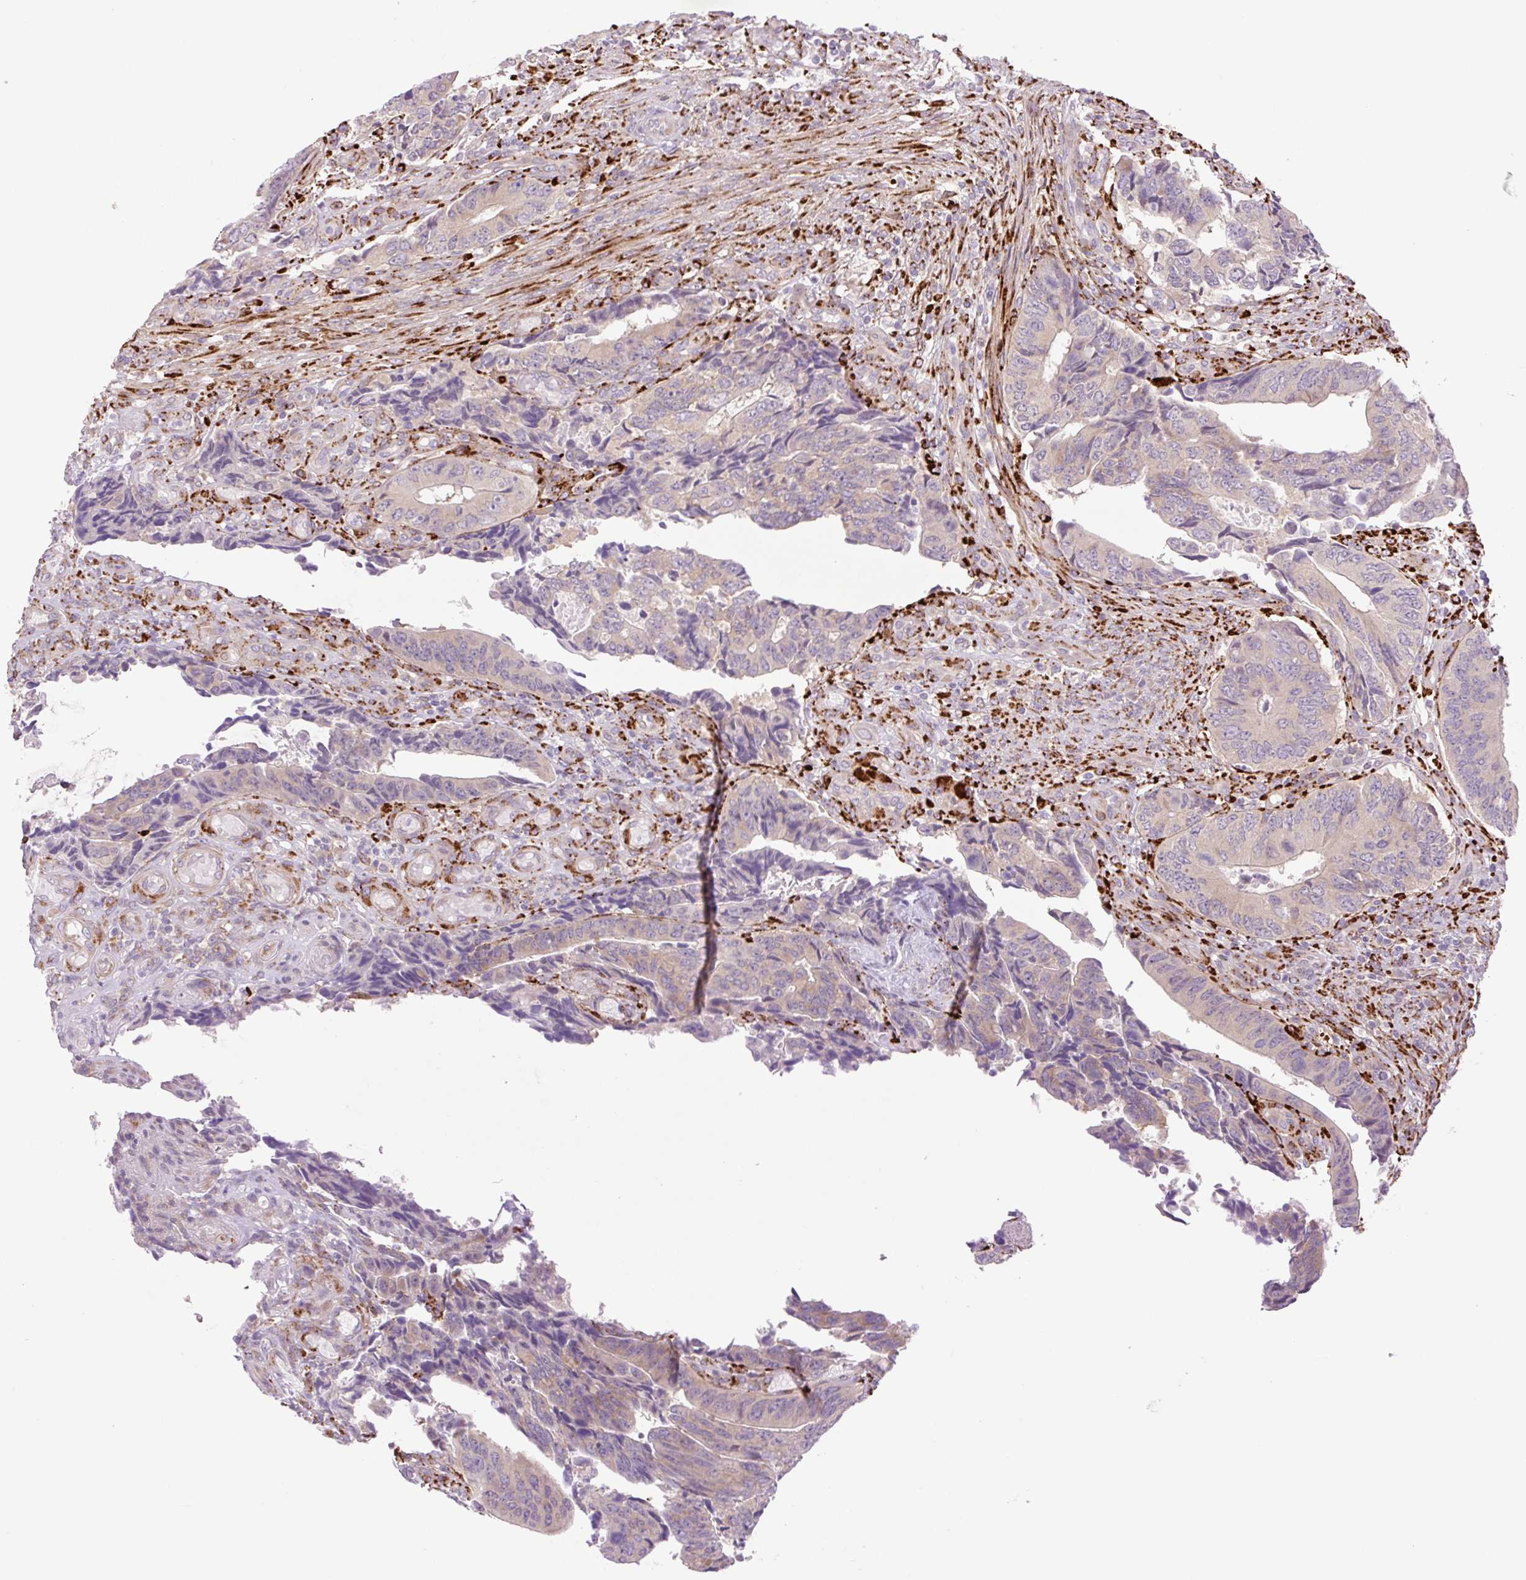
{"staining": {"intensity": "weak", "quantity": "25%-75%", "location": "cytoplasmic/membranous"}, "tissue": "colorectal cancer", "cell_type": "Tumor cells", "image_type": "cancer", "snomed": [{"axis": "morphology", "description": "Adenocarcinoma, NOS"}, {"axis": "topography", "description": "Colon"}], "caption": "Colorectal cancer (adenocarcinoma) tissue shows weak cytoplasmic/membranous positivity in approximately 25%-75% of tumor cells", "gene": "COL5A1", "patient": {"sex": "male", "age": 87}}